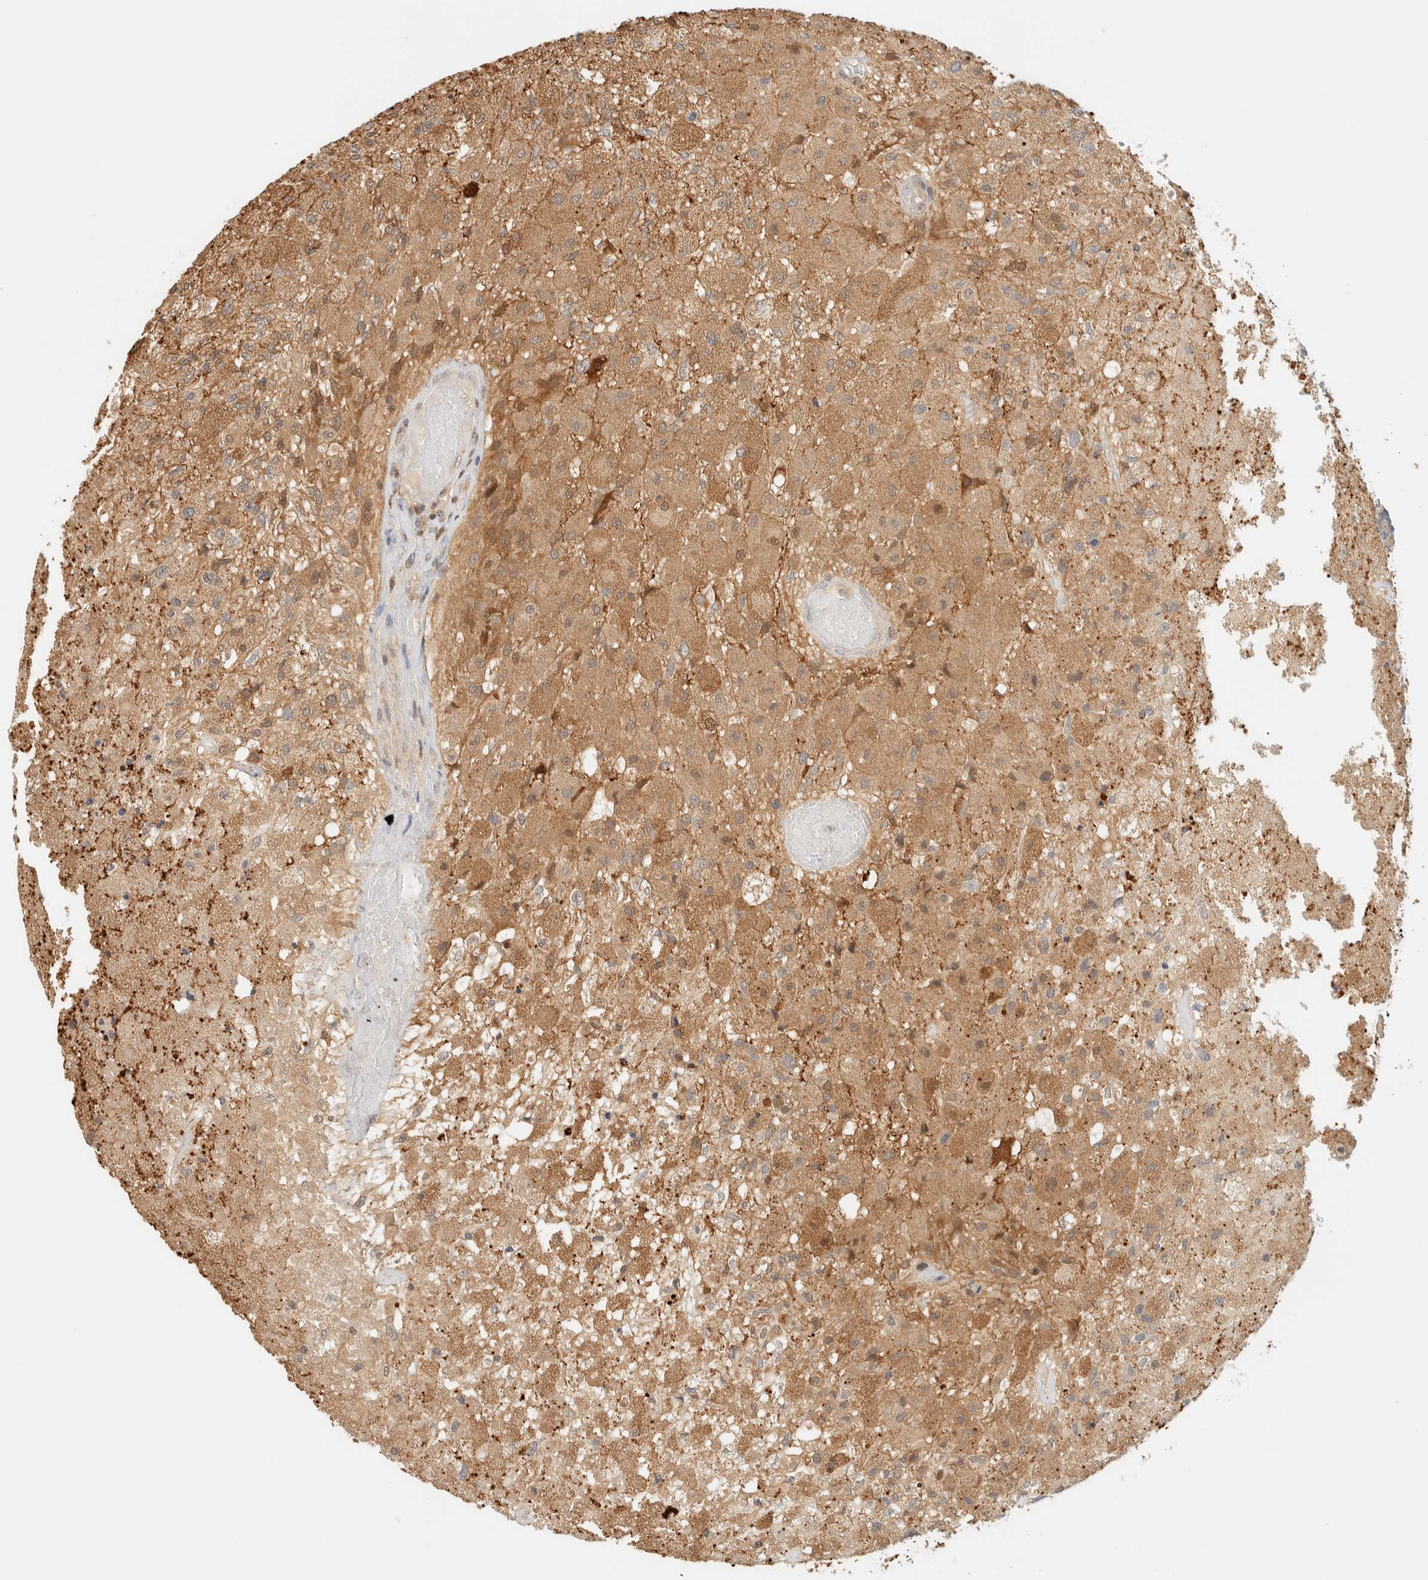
{"staining": {"intensity": "weak", "quantity": ">75%", "location": "cytoplasmic/membranous"}, "tissue": "glioma", "cell_type": "Tumor cells", "image_type": "cancer", "snomed": [{"axis": "morphology", "description": "Normal tissue, NOS"}, {"axis": "morphology", "description": "Glioma, malignant, High grade"}, {"axis": "topography", "description": "Cerebral cortex"}], "caption": "Immunohistochemistry (IHC) image of neoplastic tissue: human malignant high-grade glioma stained using IHC displays low levels of weak protein expression localized specifically in the cytoplasmic/membranous of tumor cells, appearing as a cytoplasmic/membranous brown color.", "gene": "ZBTB37", "patient": {"sex": "male", "age": 77}}